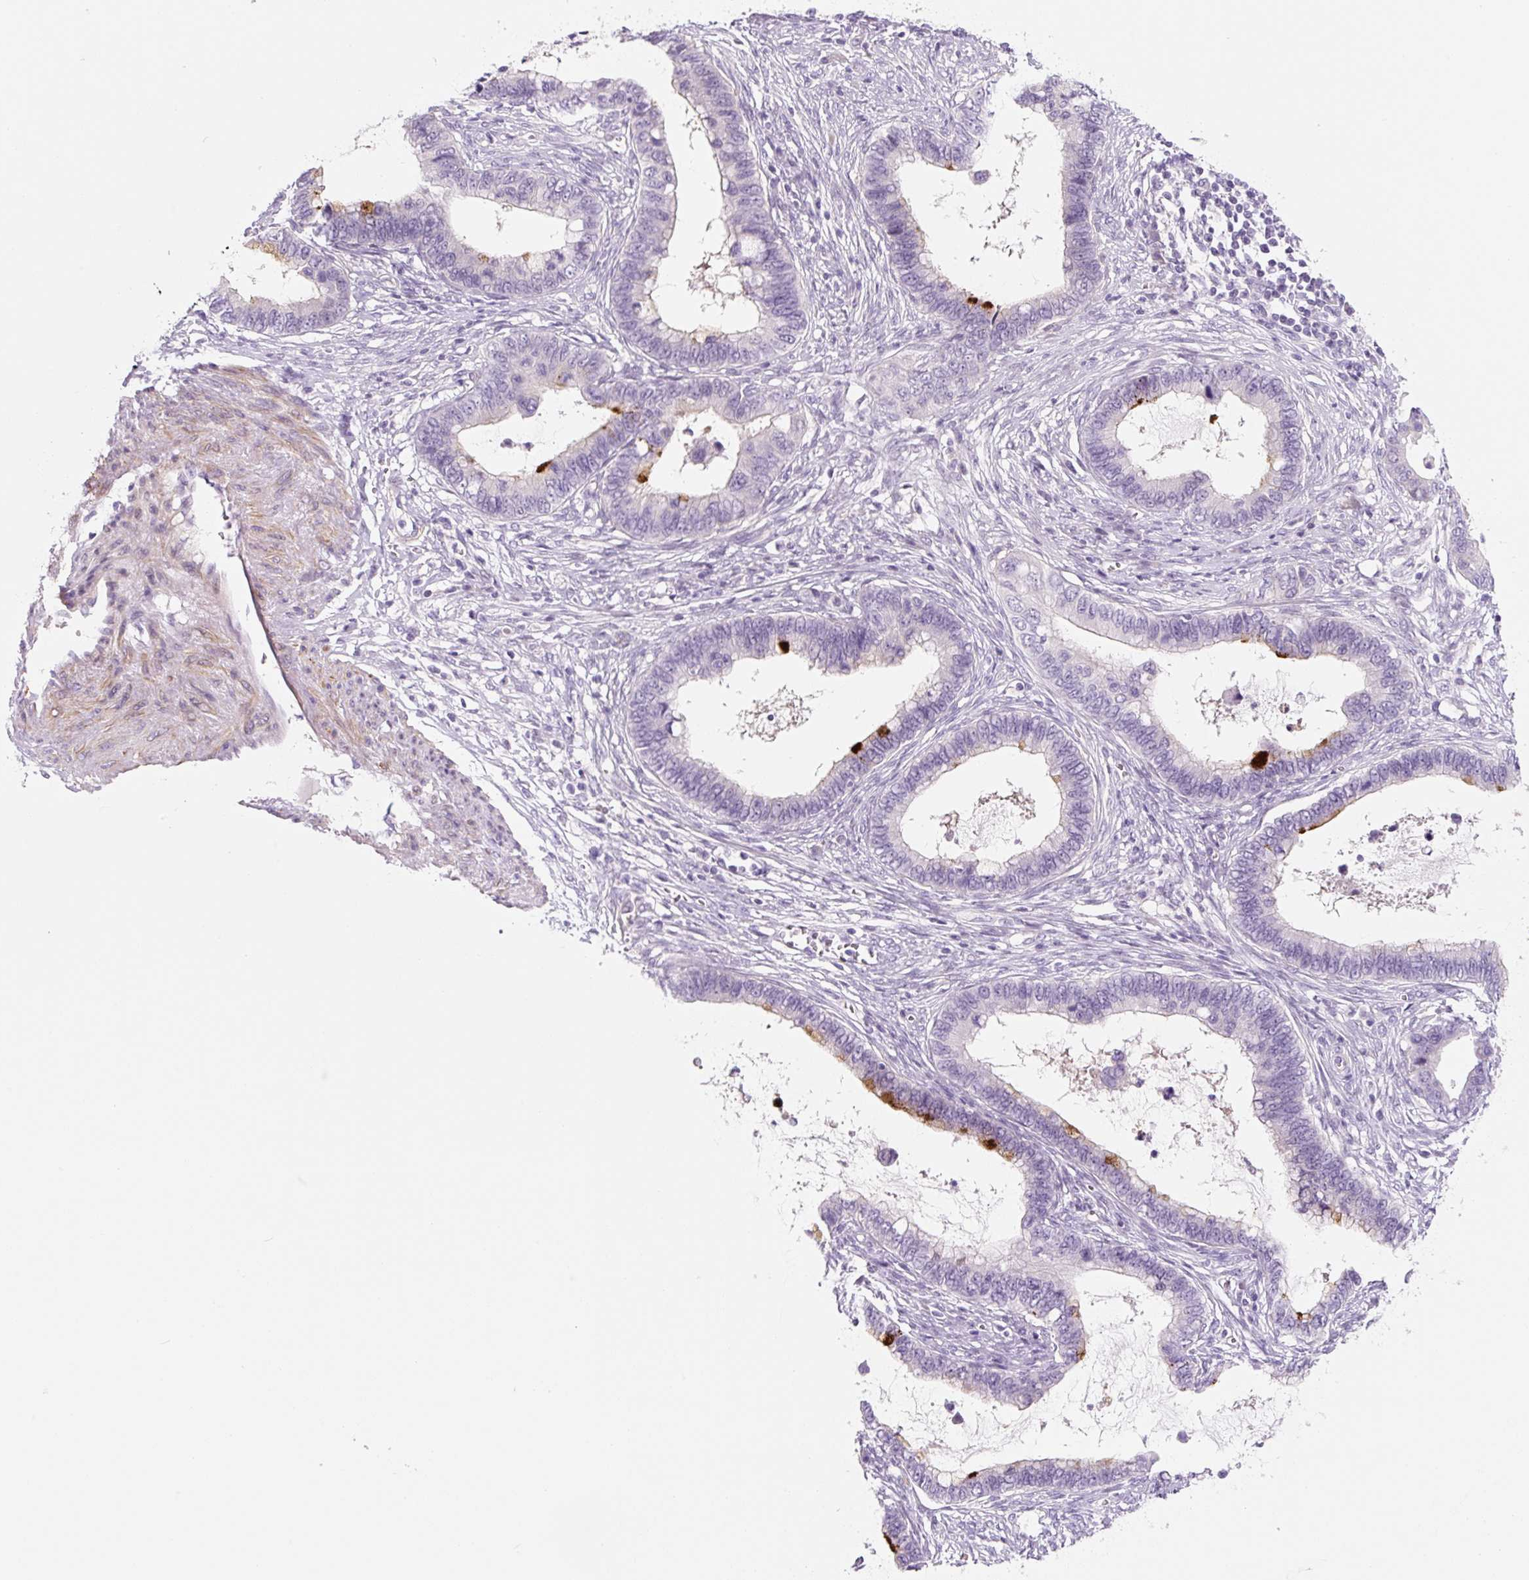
{"staining": {"intensity": "moderate", "quantity": "<25%", "location": "cytoplasmic/membranous"}, "tissue": "cervical cancer", "cell_type": "Tumor cells", "image_type": "cancer", "snomed": [{"axis": "morphology", "description": "Adenocarcinoma, NOS"}, {"axis": "topography", "description": "Cervix"}], "caption": "This is a micrograph of IHC staining of adenocarcinoma (cervical), which shows moderate positivity in the cytoplasmic/membranous of tumor cells.", "gene": "CCL25", "patient": {"sex": "female", "age": 44}}